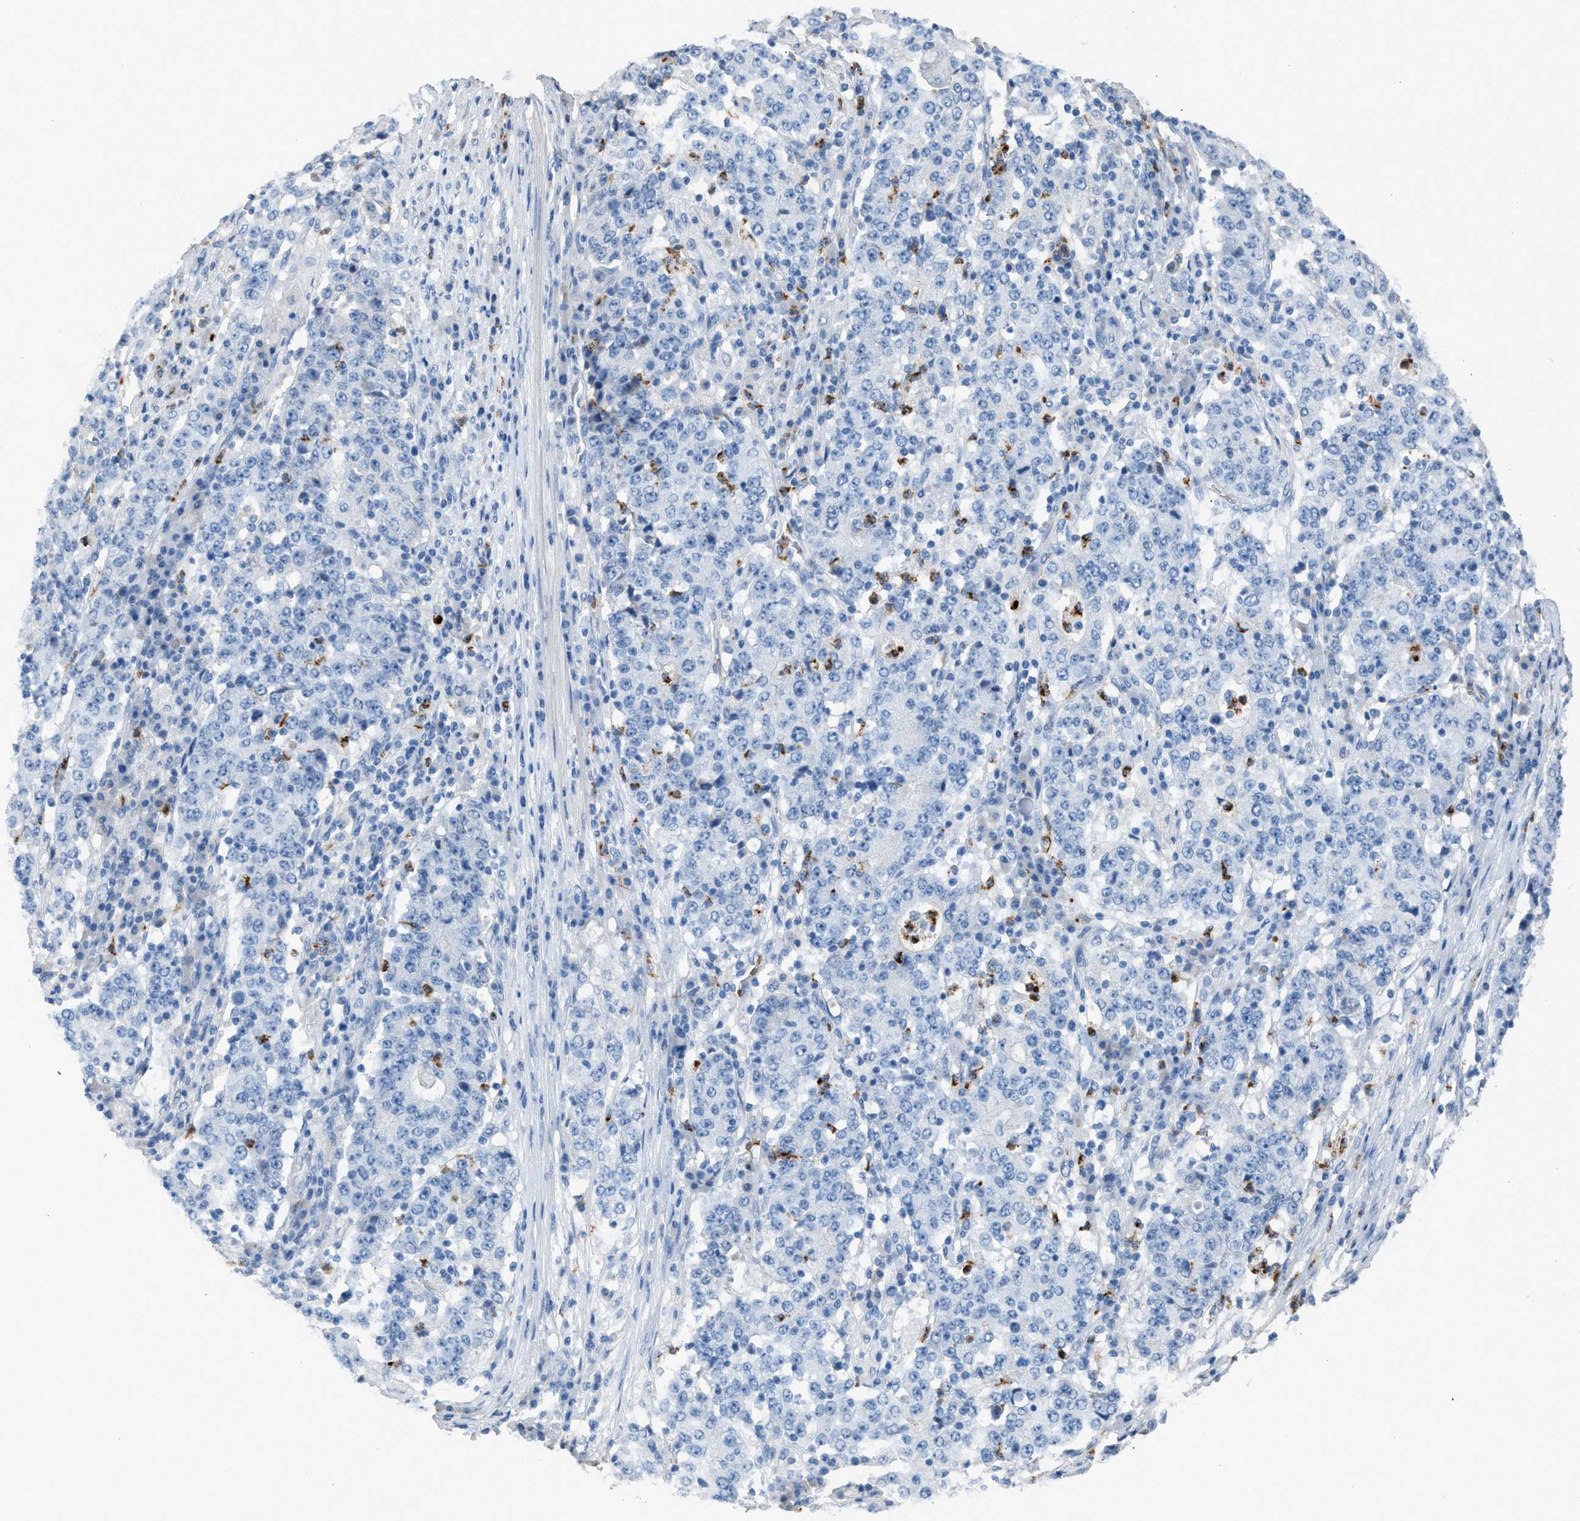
{"staining": {"intensity": "negative", "quantity": "none", "location": "none"}, "tissue": "stomach cancer", "cell_type": "Tumor cells", "image_type": "cancer", "snomed": [{"axis": "morphology", "description": "Adenocarcinoma, NOS"}, {"axis": "topography", "description": "Stomach"}], "caption": "Immunohistochemistry of human stomach cancer shows no expression in tumor cells.", "gene": "CFAP77", "patient": {"sex": "male", "age": 59}}